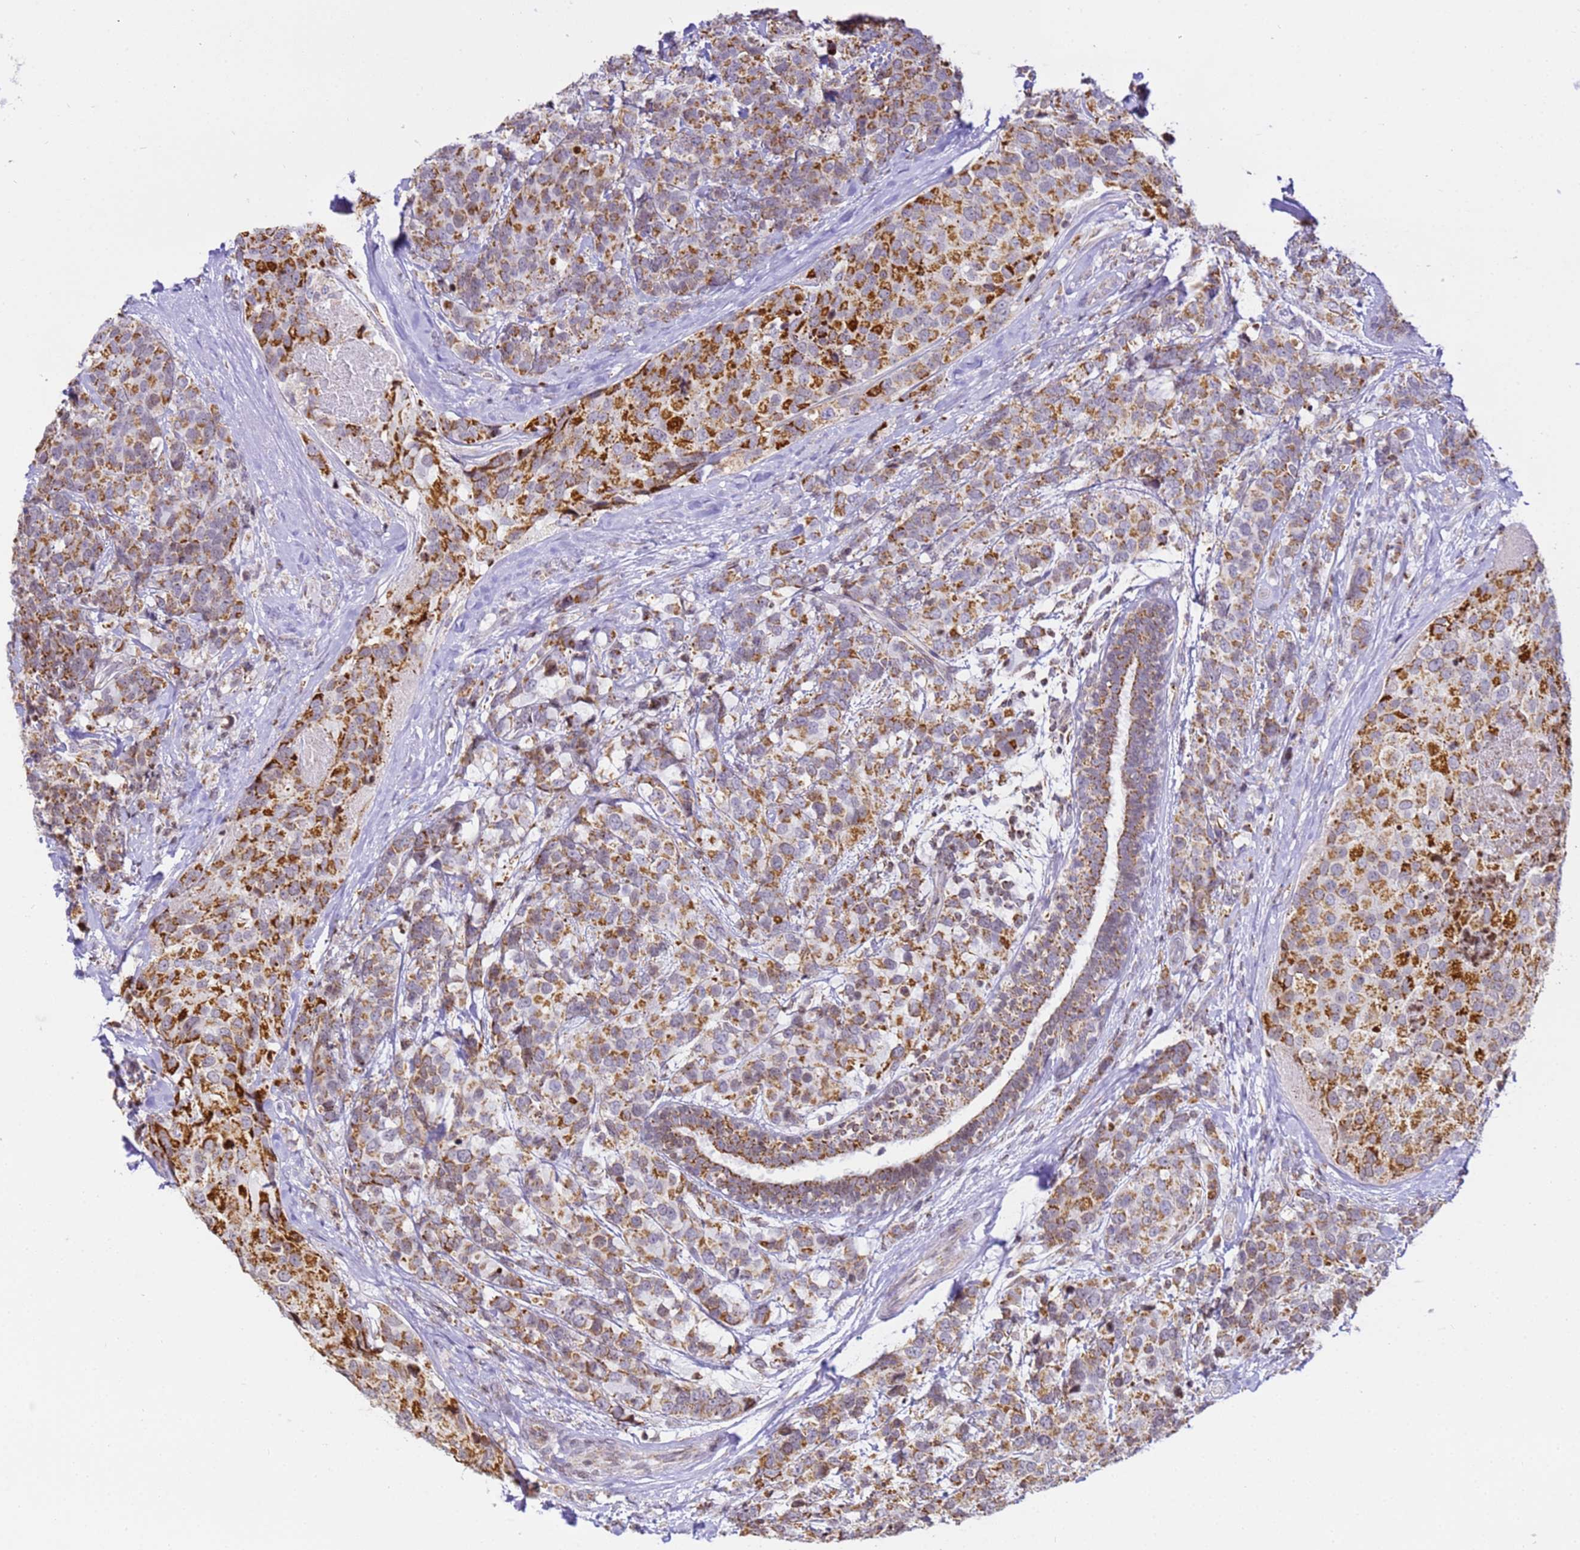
{"staining": {"intensity": "moderate", "quantity": ">75%", "location": "cytoplasmic/membranous"}, "tissue": "breast cancer", "cell_type": "Tumor cells", "image_type": "cancer", "snomed": [{"axis": "morphology", "description": "Lobular carcinoma"}, {"axis": "topography", "description": "Breast"}], "caption": "An image showing moderate cytoplasmic/membranous staining in about >75% of tumor cells in breast cancer, as visualized by brown immunohistochemical staining.", "gene": "HSPE1", "patient": {"sex": "female", "age": 59}}